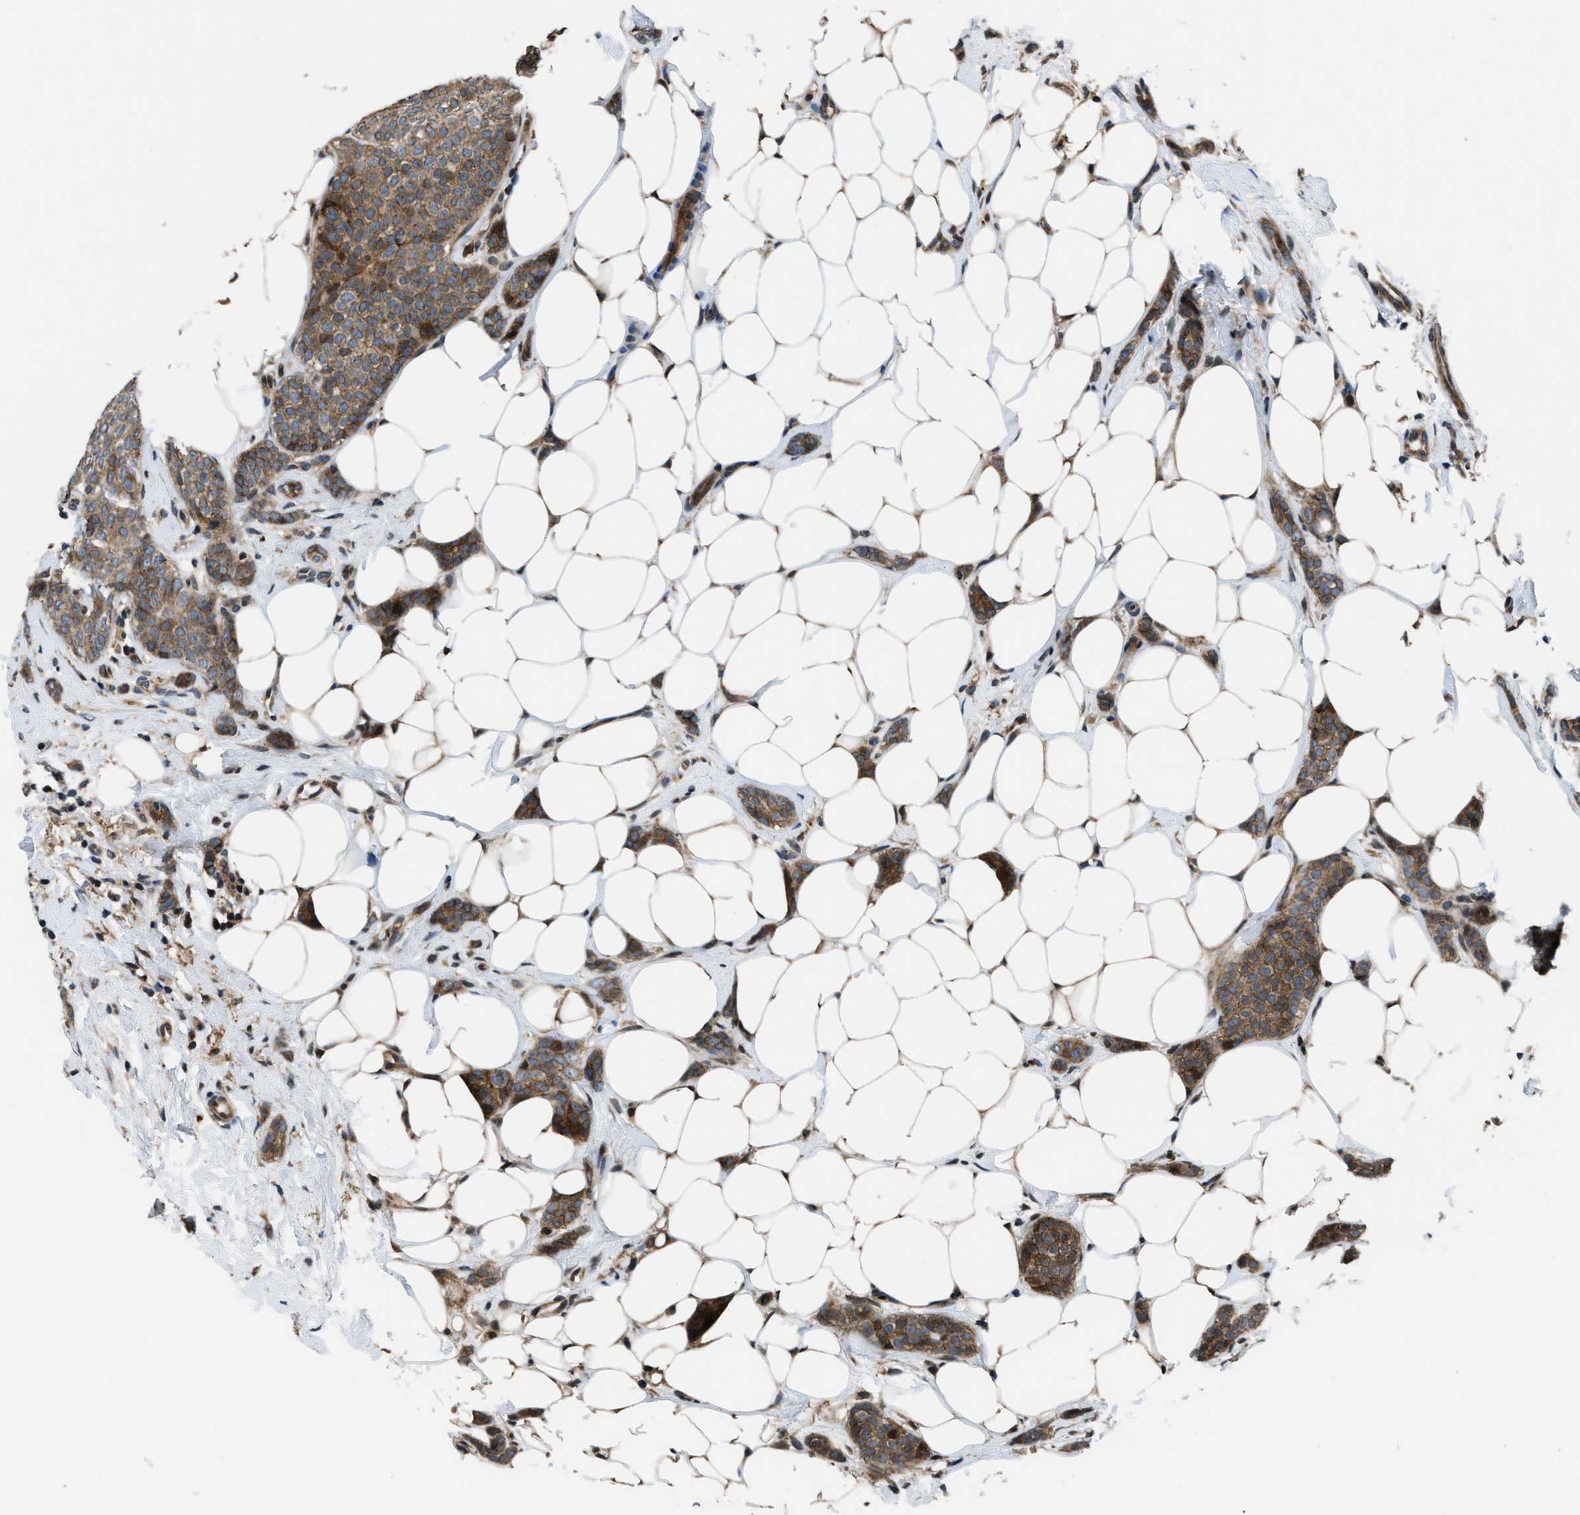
{"staining": {"intensity": "moderate", "quantity": ">75%", "location": "cytoplasmic/membranous"}, "tissue": "breast cancer", "cell_type": "Tumor cells", "image_type": "cancer", "snomed": [{"axis": "morphology", "description": "Lobular carcinoma"}, {"axis": "topography", "description": "Skin"}, {"axis": "topography", "description": "Breast"}], "caption": "The photomicrograph displays staining of breast lobular carcinoma, revealing moderate cytoplasmic/membranous protein expression (brown color) within tumor cells.", "gene": "CTBS", "patient": {"sex": "female", "age": 46}}